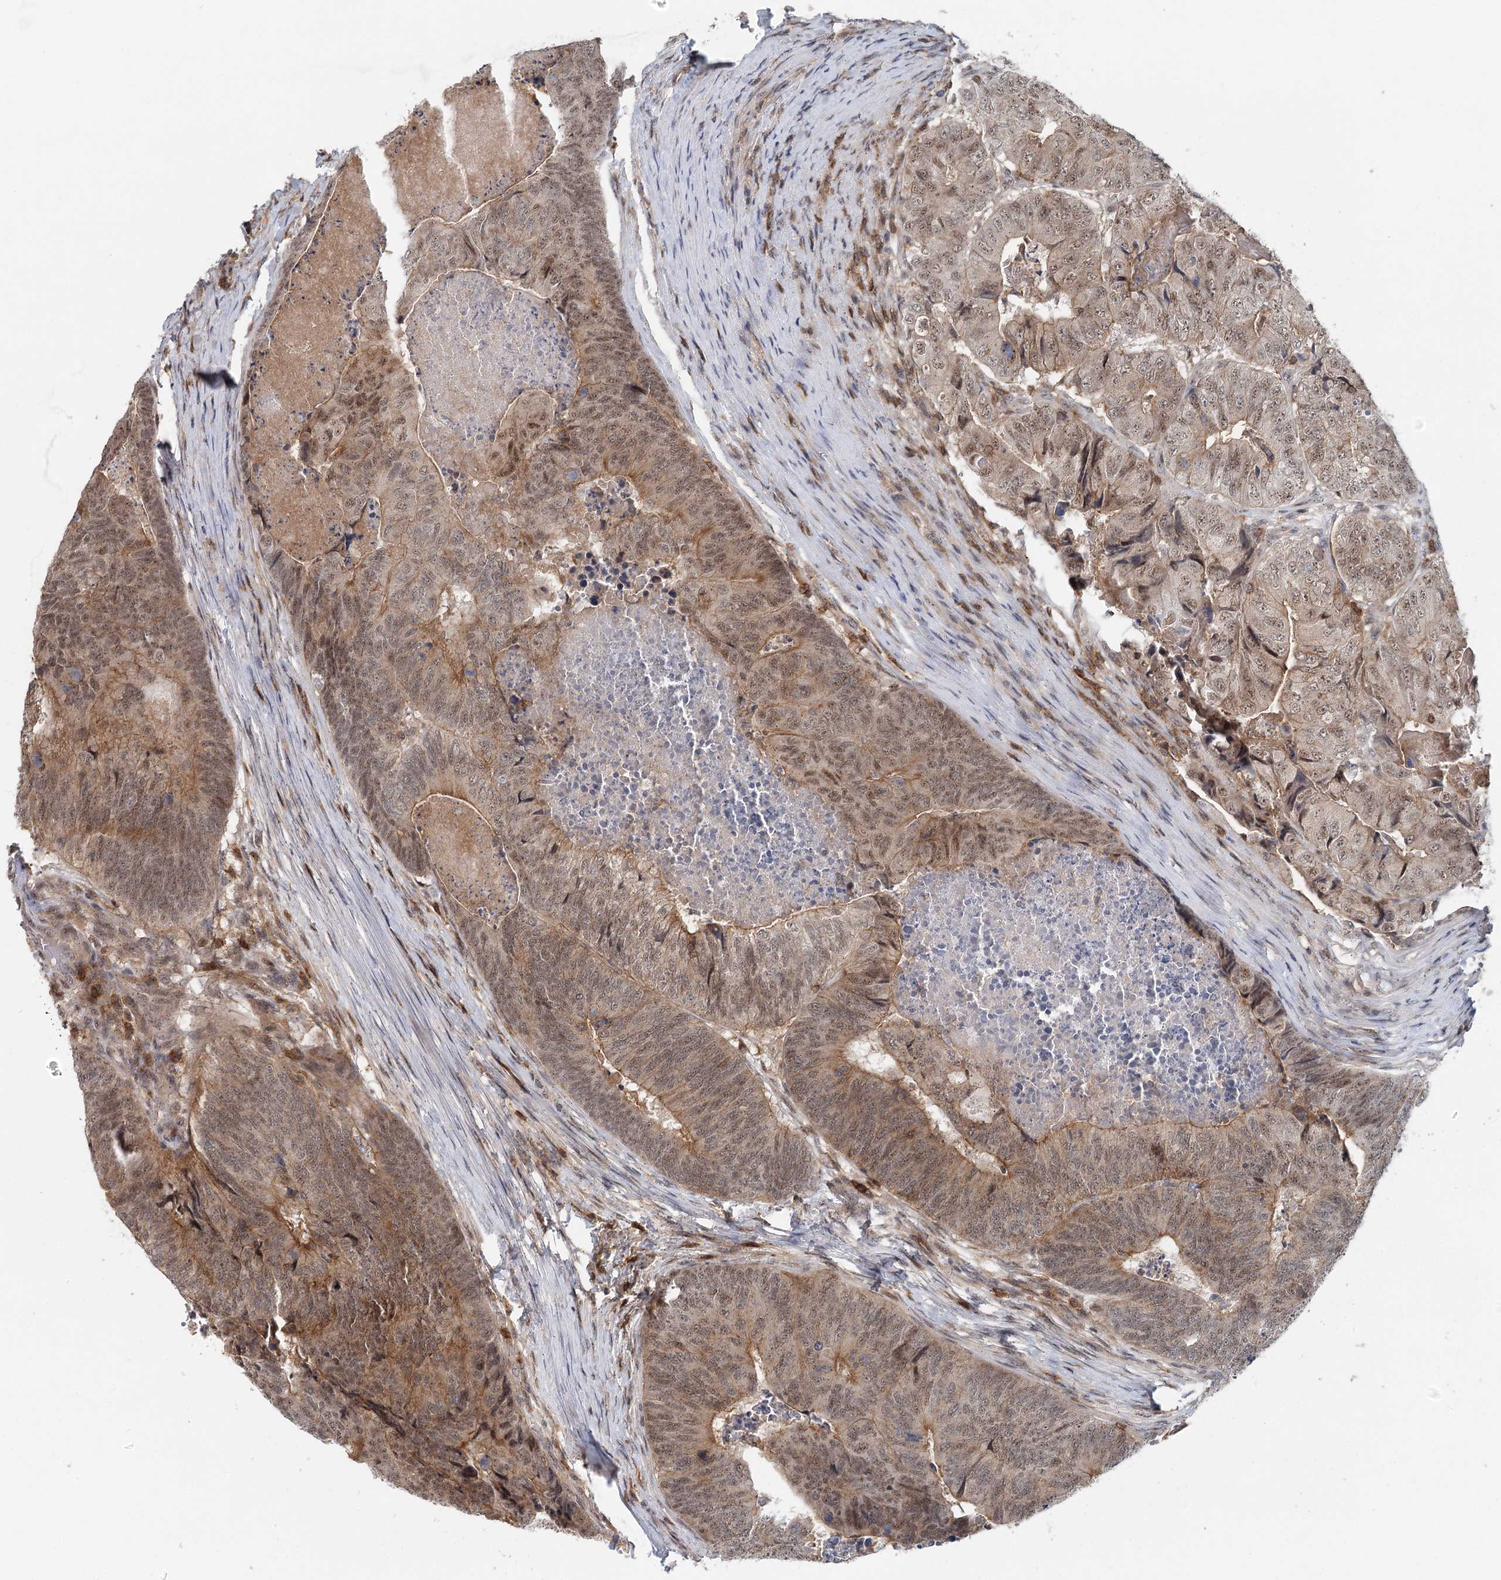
{"staining": {"intensity": "weak", "quantity": ">75%", "location": "cytoplasmic/membranous,nuclear"}, "tissue": "colorectal cancer", "cell_type": "Tumor cells", "image_type": "cancer", "snomed": [{"axis": "morphology", "description": "Adenocarcinoma, NOS"}, {"axis": "topography", "description": "Colon"}], "caption": "Brown immunohistochemical staining in human colorectal adenocarcinoma demonstrates weak cytoplasmic/membranous and nuclear expression in about >75% of tumor cells.", "gene": "CDC42SE2", "patient": {"sex": "female", "age": 67}}